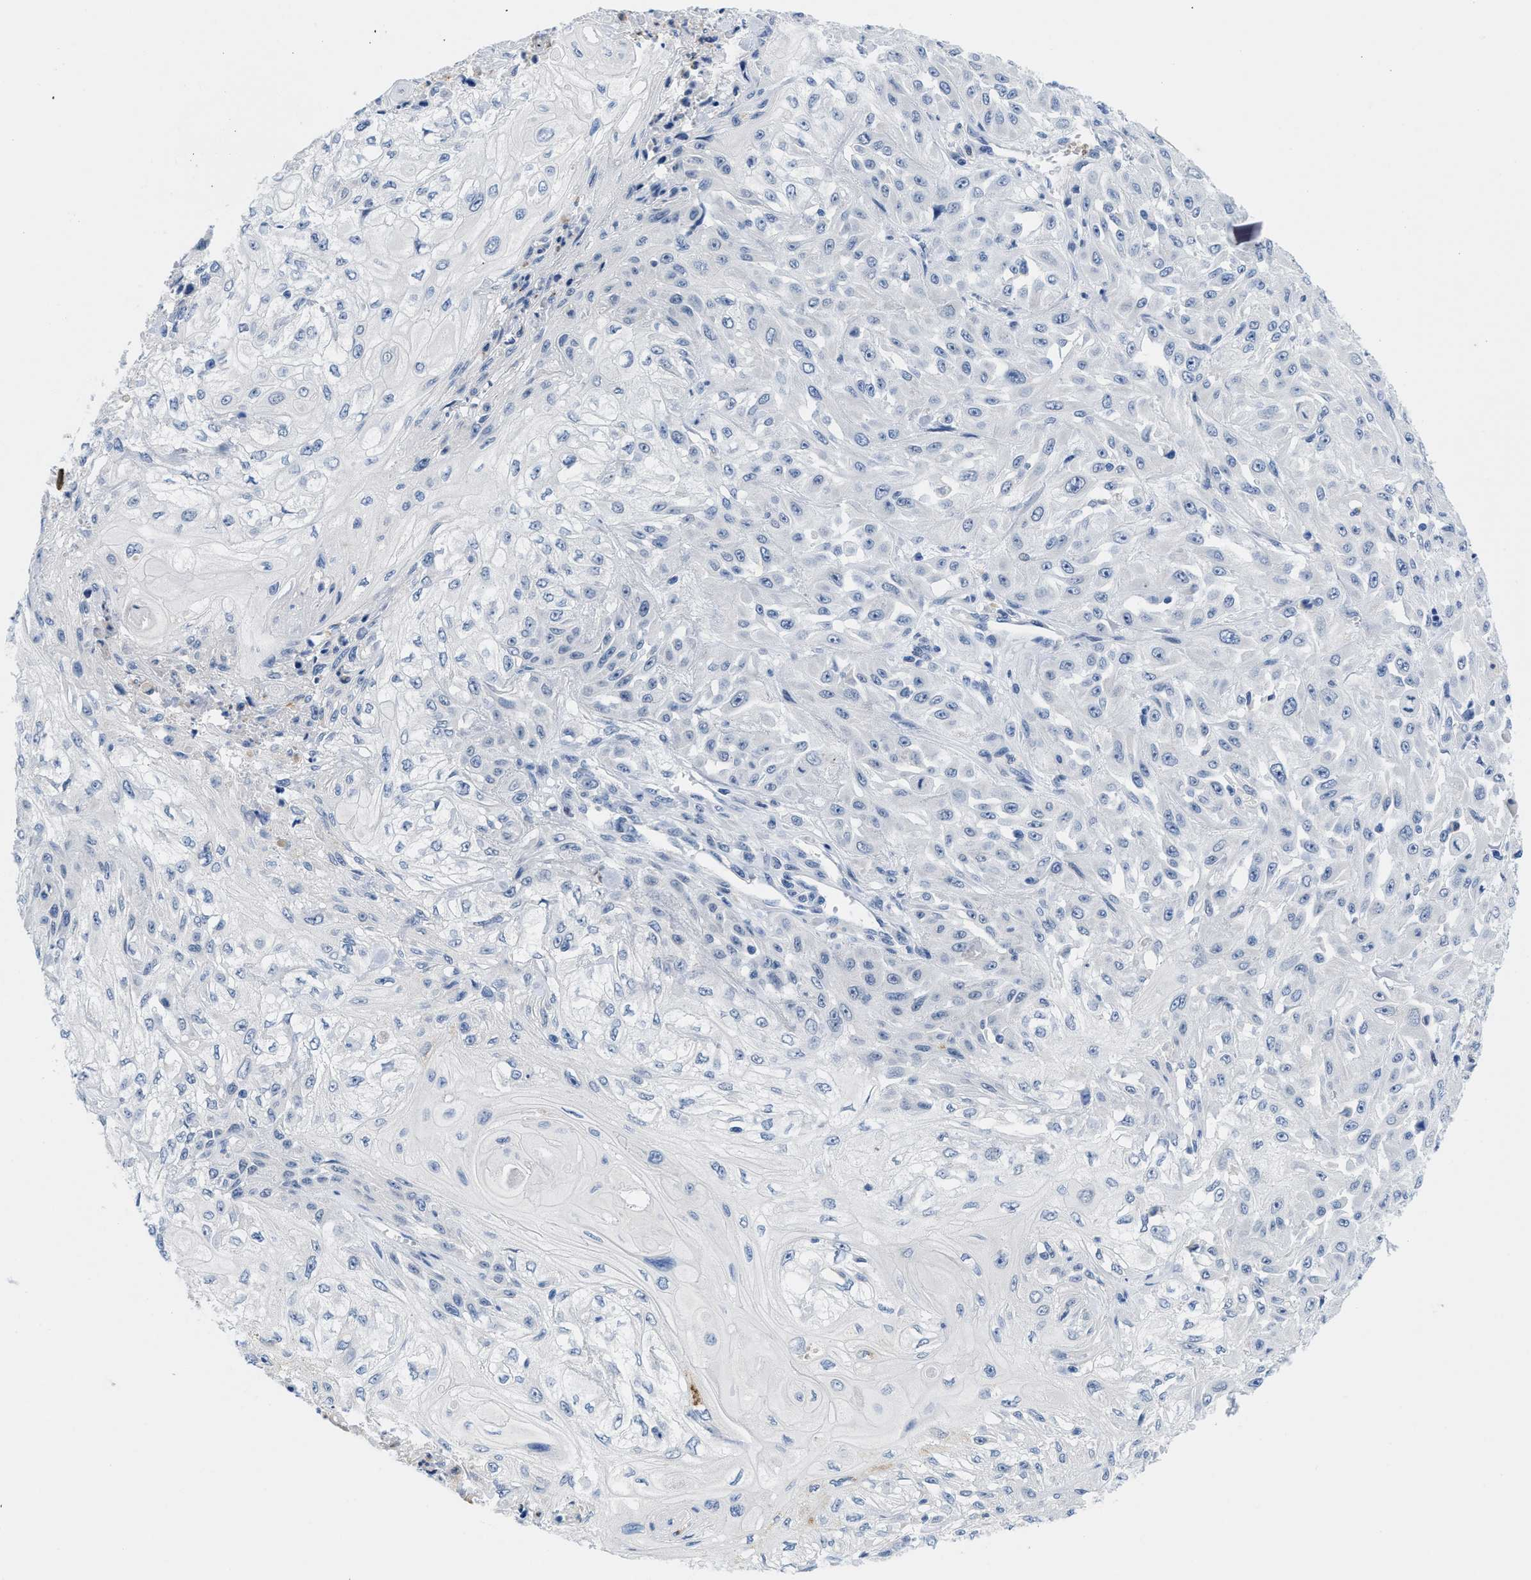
{"staining": {"intensity": "negative", "quantity": "none", "location": "none"}, "tissue": "skin cancer", "cell_type": "Tumor cells", "image_type": "cancer", "snomed": [{"axis": "morphology", "description": "Squamous cell carcinoma, NOS"}, {"axis": "morphology", "description": "Squamous cell carcinoma, metastatic, NOS"}, {"axis": "topography", "description": "Skin"}, {"axis": "topography", "description": "Lymph node"}], "caption": "This is an immunohistochemistry (IHC) histopathology image of squamous cell carcinoma (skin). There is no staining in tumor cells.", "gene": "NFIX", "patient": {"sex": "male", "age": 75}}